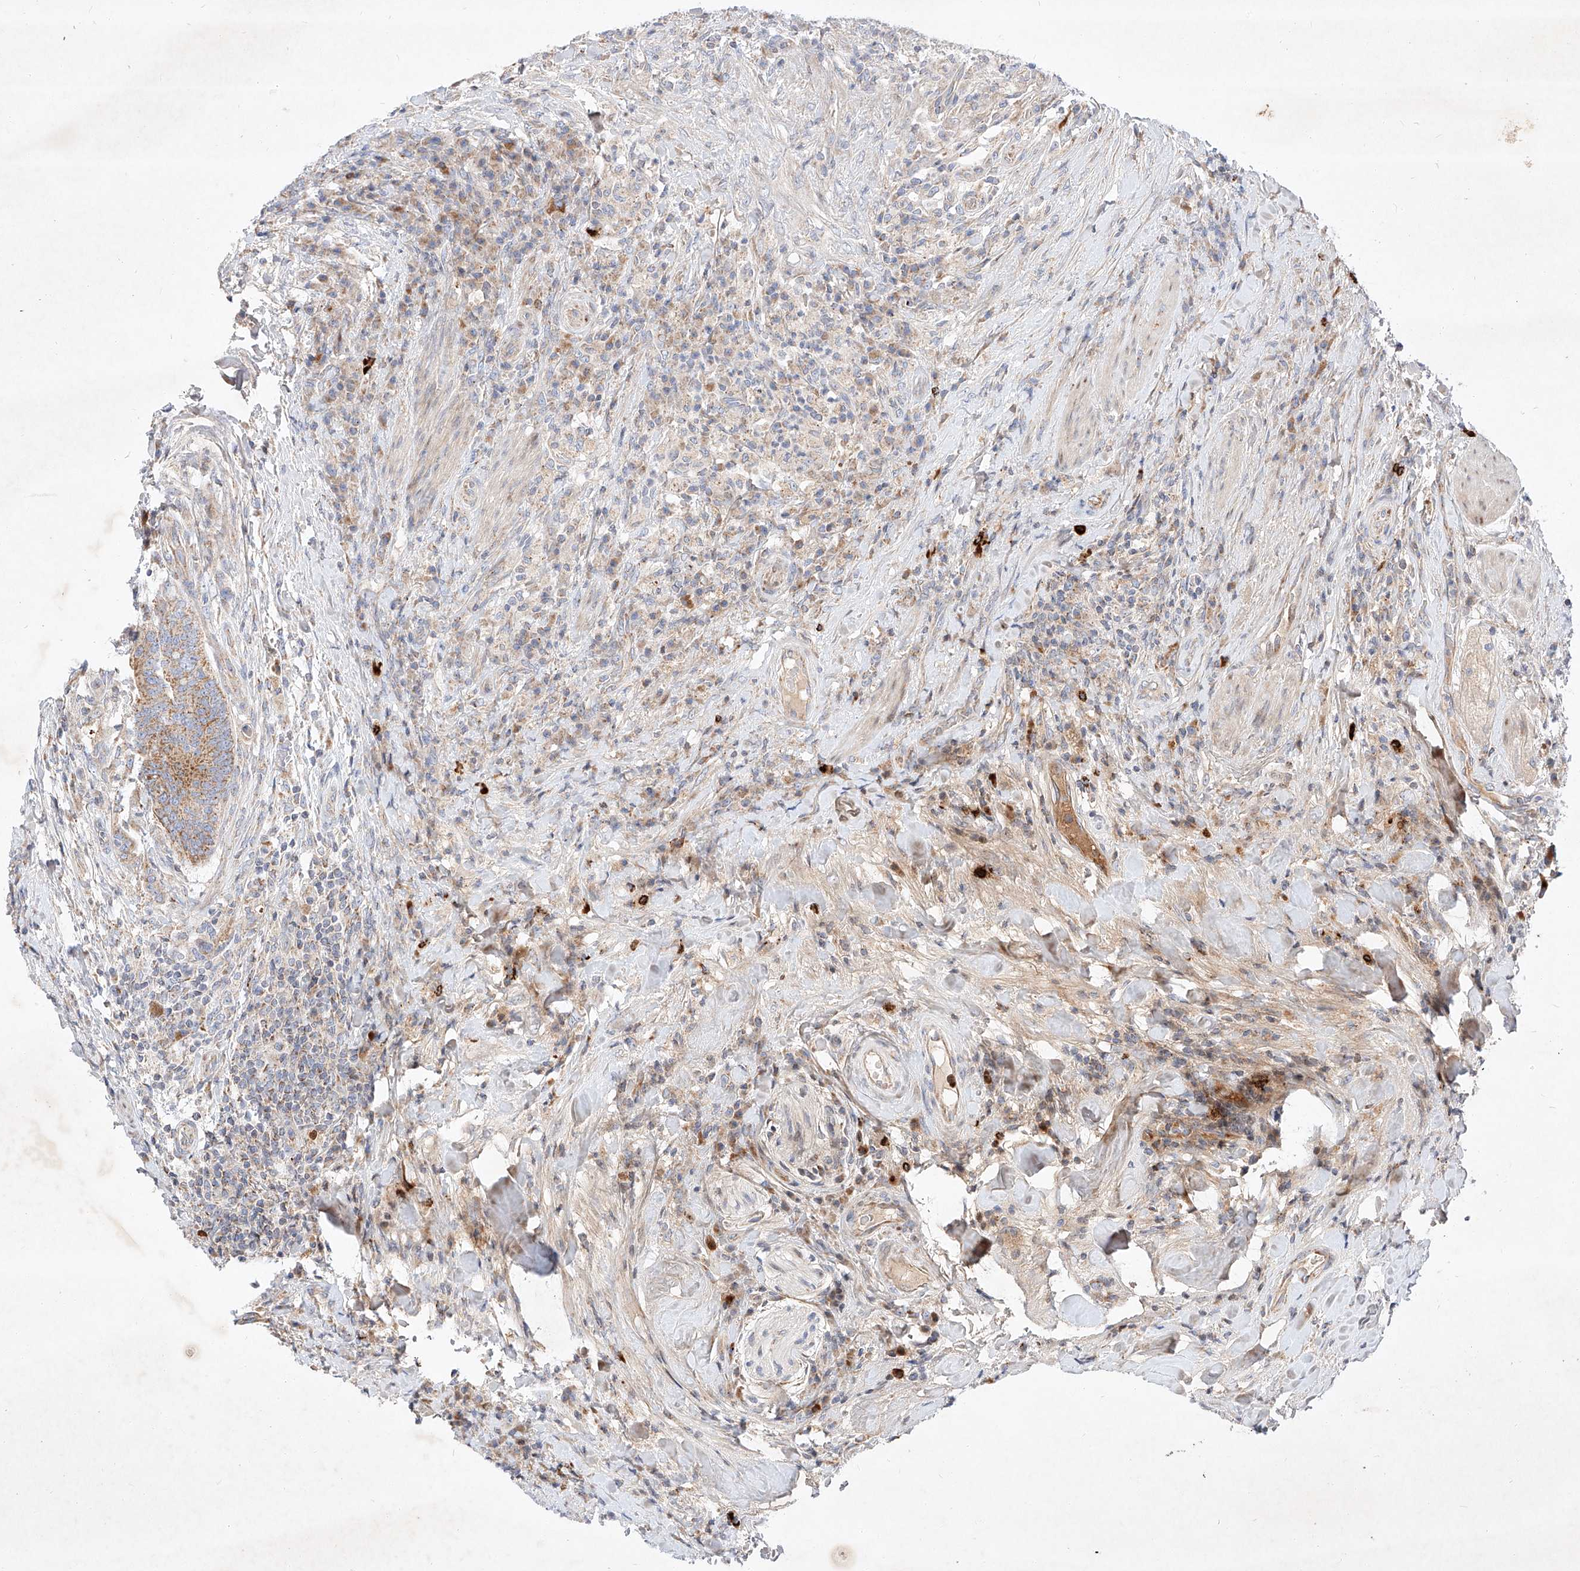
{"staining": {"intensity": "moderate", "quantity": ">75%", "location": "cytoplasmic/membranous"}, "tissue": "colorectal cancer", "cell_type": "Tumor cells", "image_type": "cancer", "snomed": [{"axis": "morphology", "description": "Adenocarcinoma, NOS"}, {"axis": "topography", "description": "Colon"}], "caption": "Colorectal adenocarcinoma stained for a protein (brown) displays moderate cytoplasmic/membranous positive positivity in about >75% of tumor cells.", "gene": "OSGEPL1", "patient": {"sex": "female", "age": 66}}